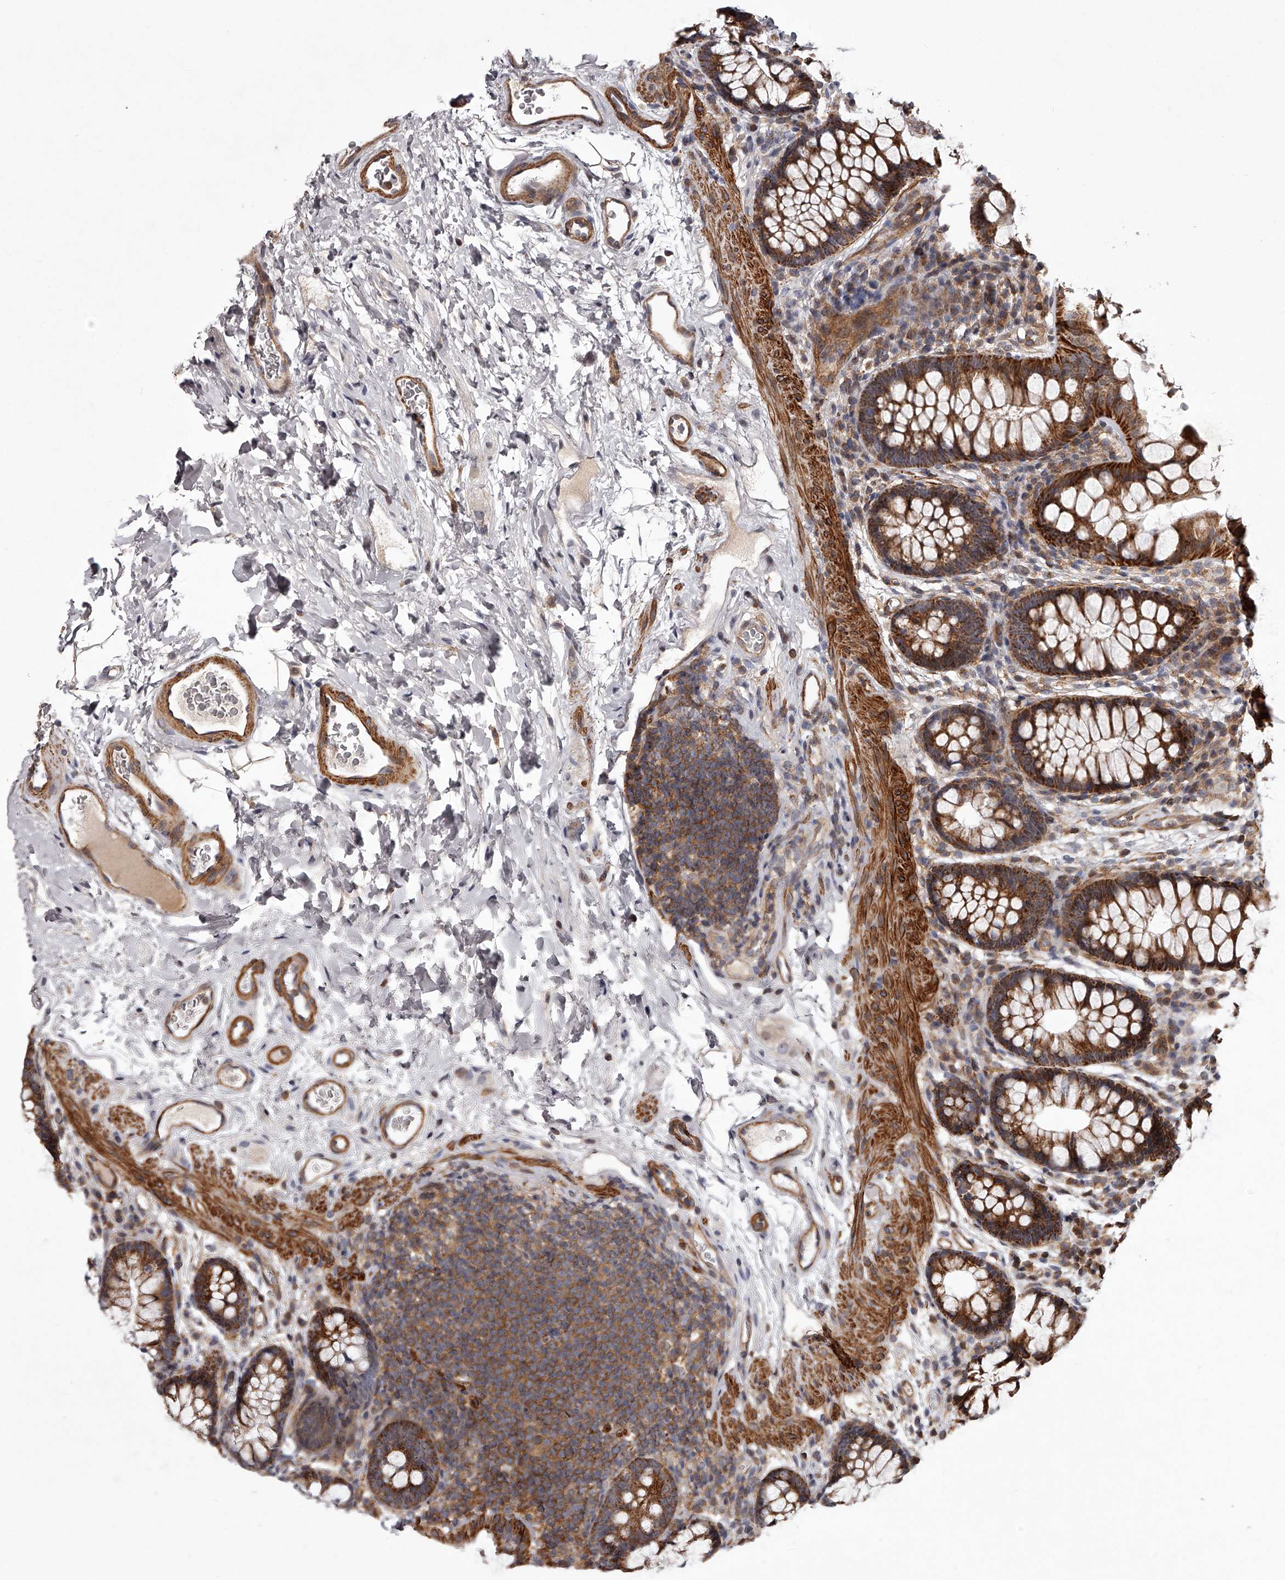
{"staining": {"intensity": "strong", "quantity": ">75%", "location": "cytoplasmic/membranous"}, "tissue": "colon", "cell_type": "Endothelial cells", "image_type": "normal", "snomed": [{"axis": "morphology", "description": "Normal tissue, NOS"}, {"axis": "topography", "description": "Colon"}], "caption": "Immunohistochemical staining of unremarkable human colon displays >75% levels of strong cytoplasmic/membranous protein expression in about >75% of endothelial cells.", "gene": "RRP36", "patient": {"sex": "female", "age": 62}}